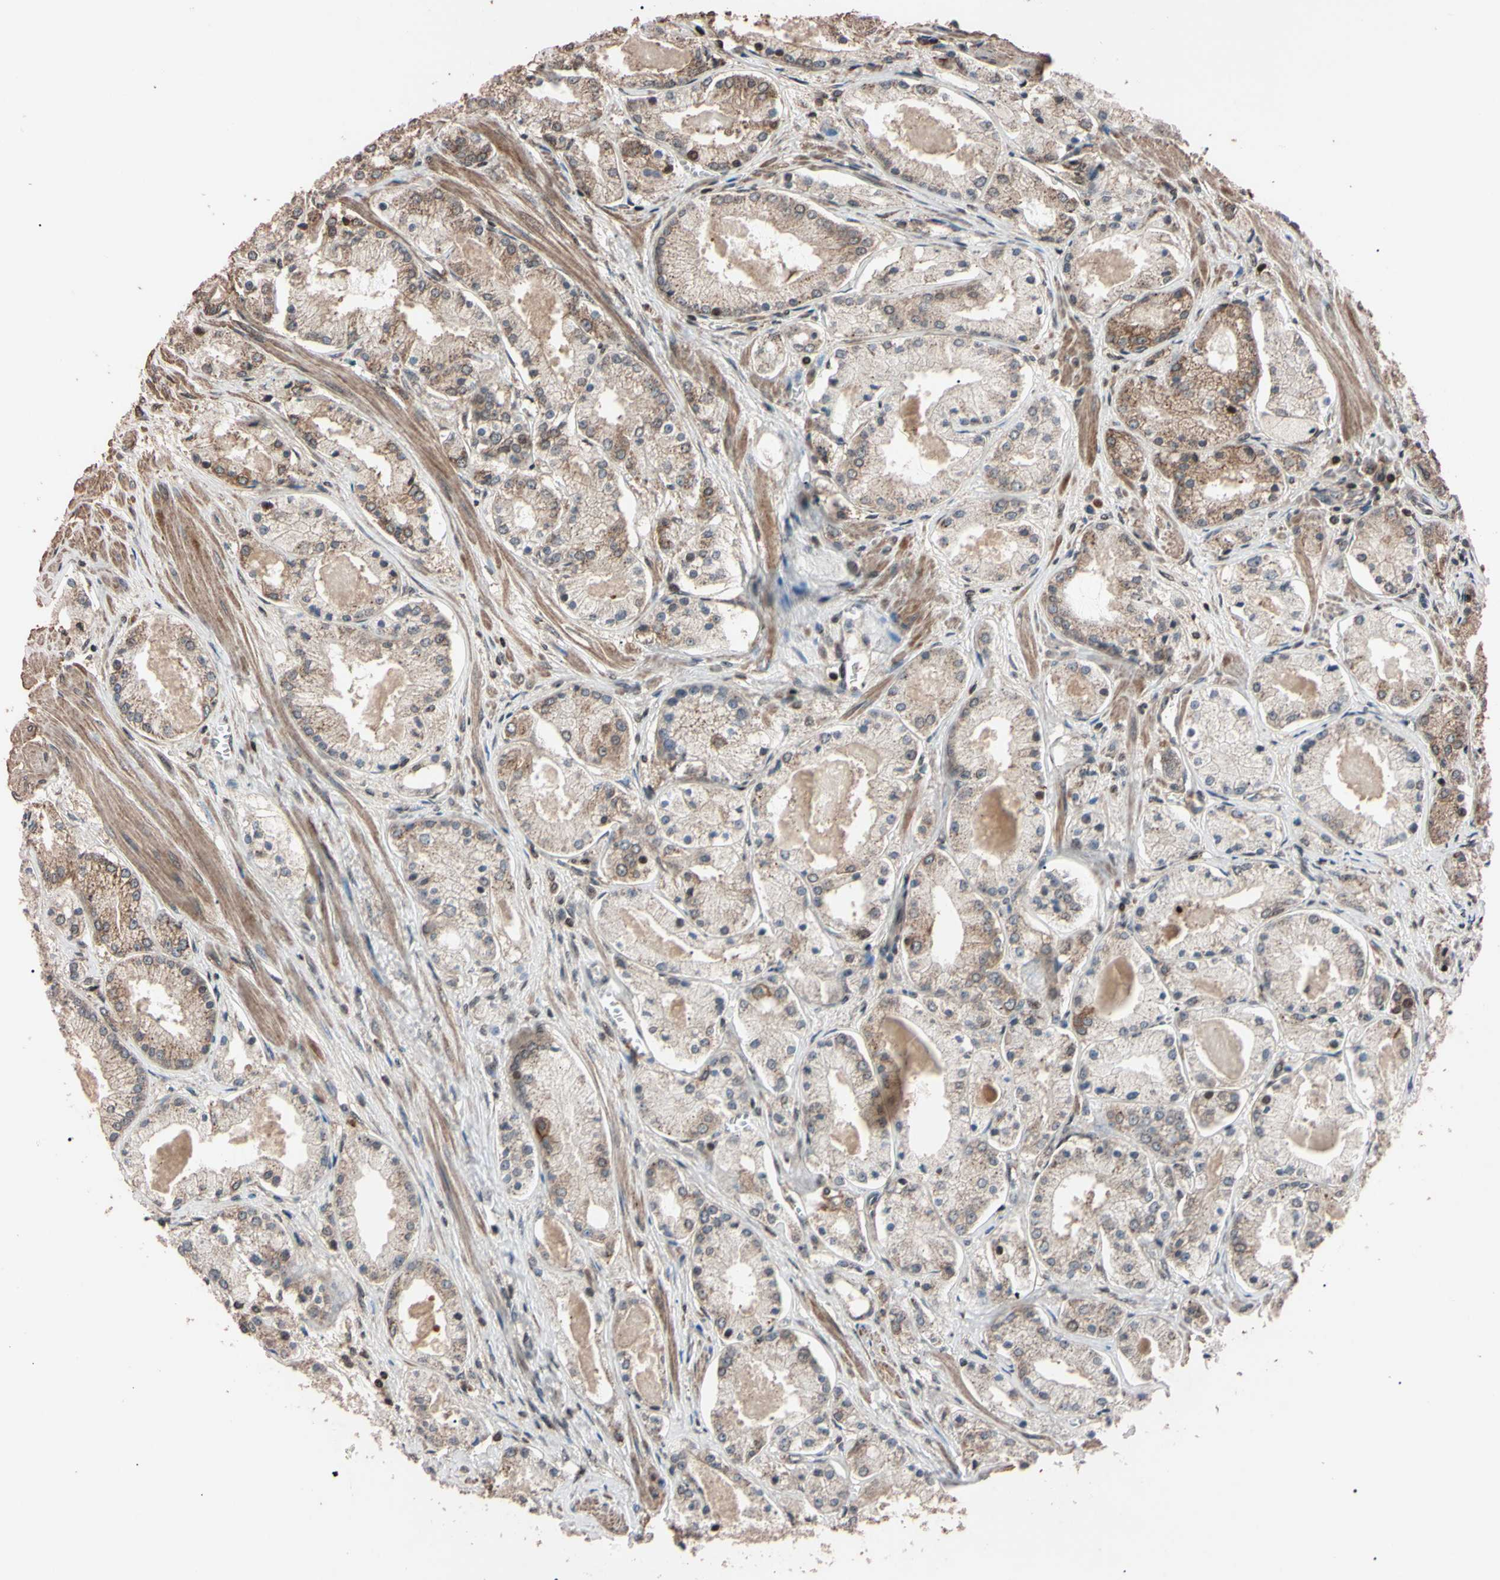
{"staining": {"intensity": "weak", "quantity": ">75%", "location": "cytoplasmic/membranous"}, "tissue": "prostate cancer", "cell_type": "Tumor cells", "image_type": "cancer", "snomed": [{"axis": "morphology", "description": "Adenocarcinoma, High grade"}, {"axis": "topography", "description": "Prostate"}], "caption": "A high-resolution micrograph shows immunohistochemistry (IHC) staining of prostate cancer, which demonstrates weak cytoplasmic/membranous positivity in about >75% of tumor cells.", "gene": "TNFRSF1A", "patient": {"sex": "male", "age": 66}}